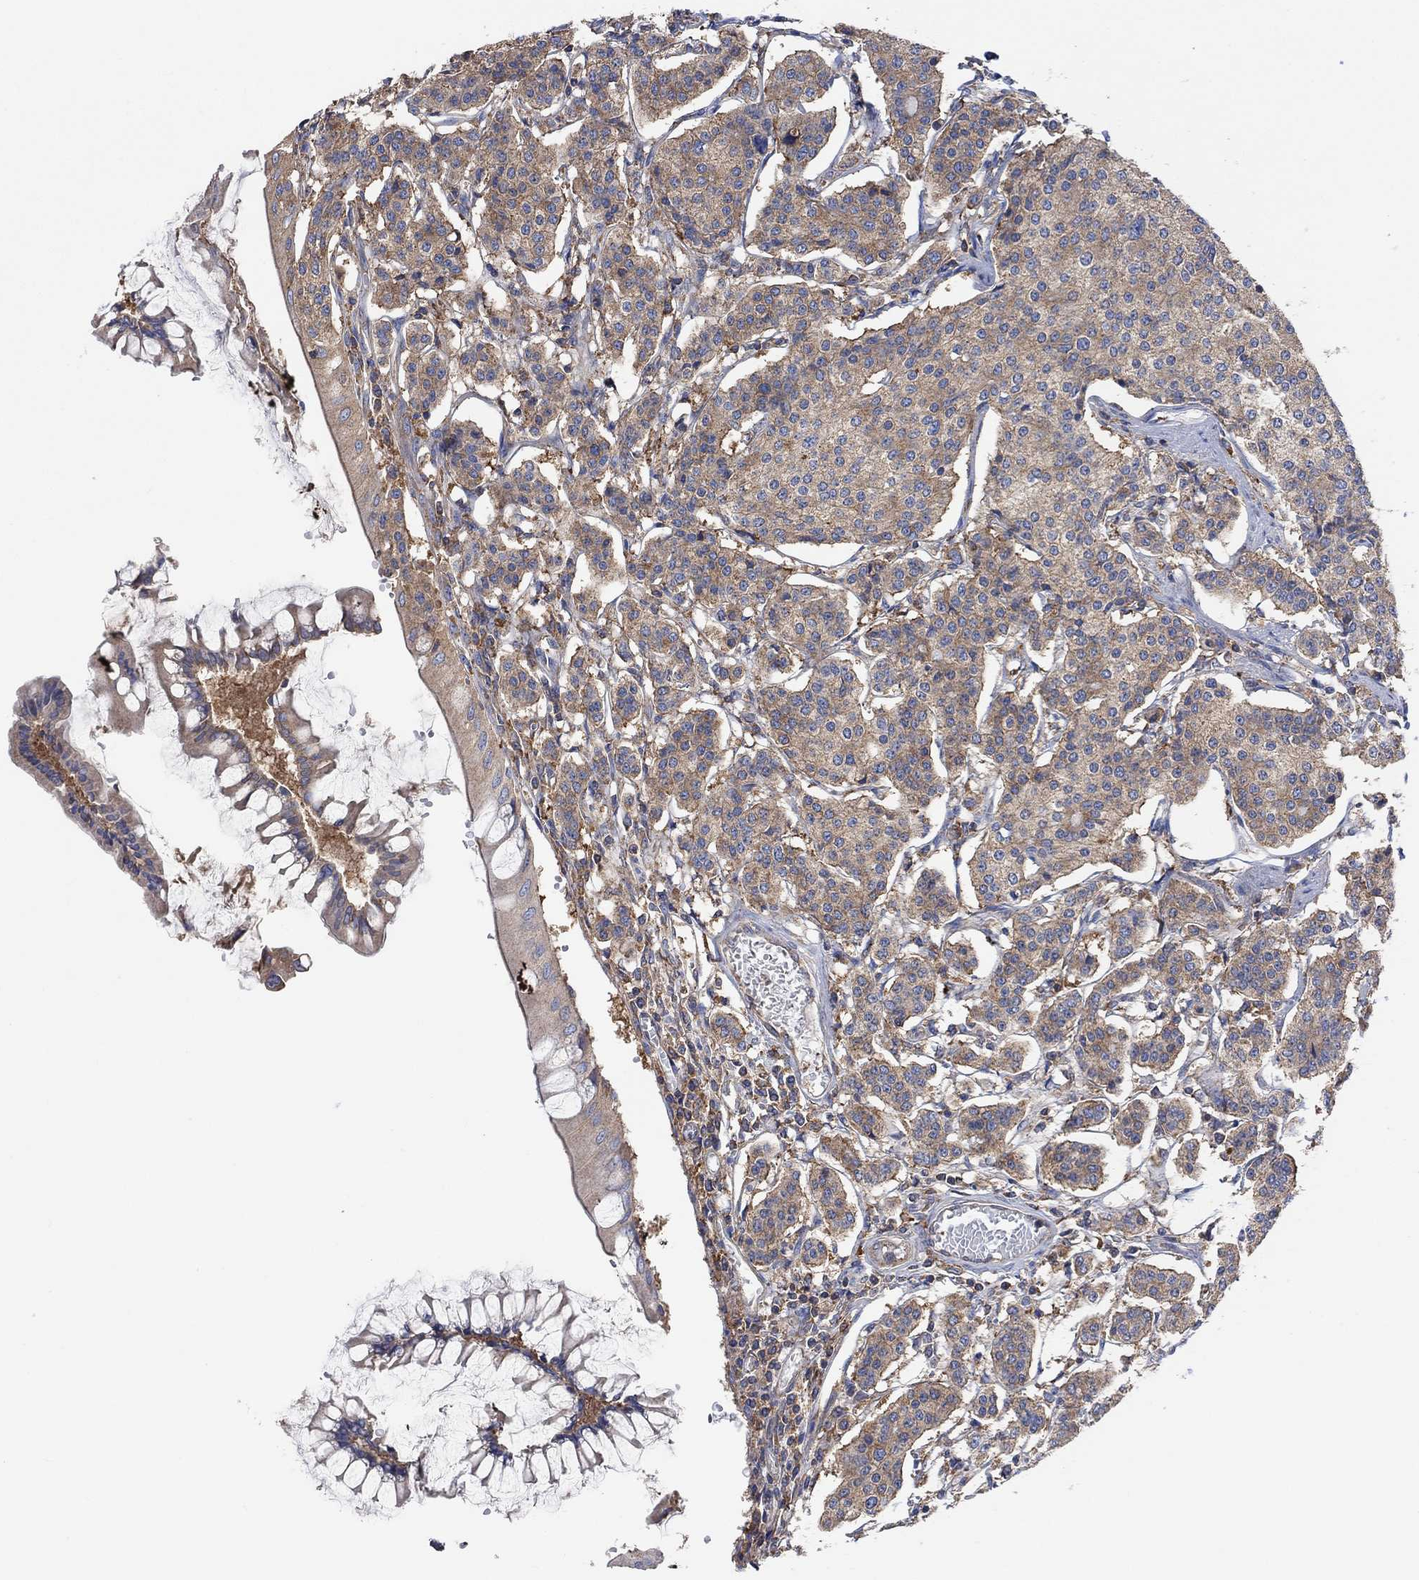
{"staining": {"intensity": "weak", "quantity": ">75%", "location": "cytoplasmic/membranous"}, "tissue": "carcinoid", "cell_type": "Tumor cells", "image_type": "cancer", "snomed": [{"axis": "morphology", "description": "Carcinoid, malignant, NOS"}, {"axis": "topography", "description": "Small intestine"}], "caption": "Tumor cells reveal low levels of weak cytoplasmic/membranous positivity in approximately >75% of cells in carcinoid (malignant). The staining was performed using DAB to visualize the protein expression in brown, while the nuclei were stained in blue with hematoxylin (Magnification: 20x).", "gene": "BLOC1S3", "patient": {"sex": "female", "age": 65}}